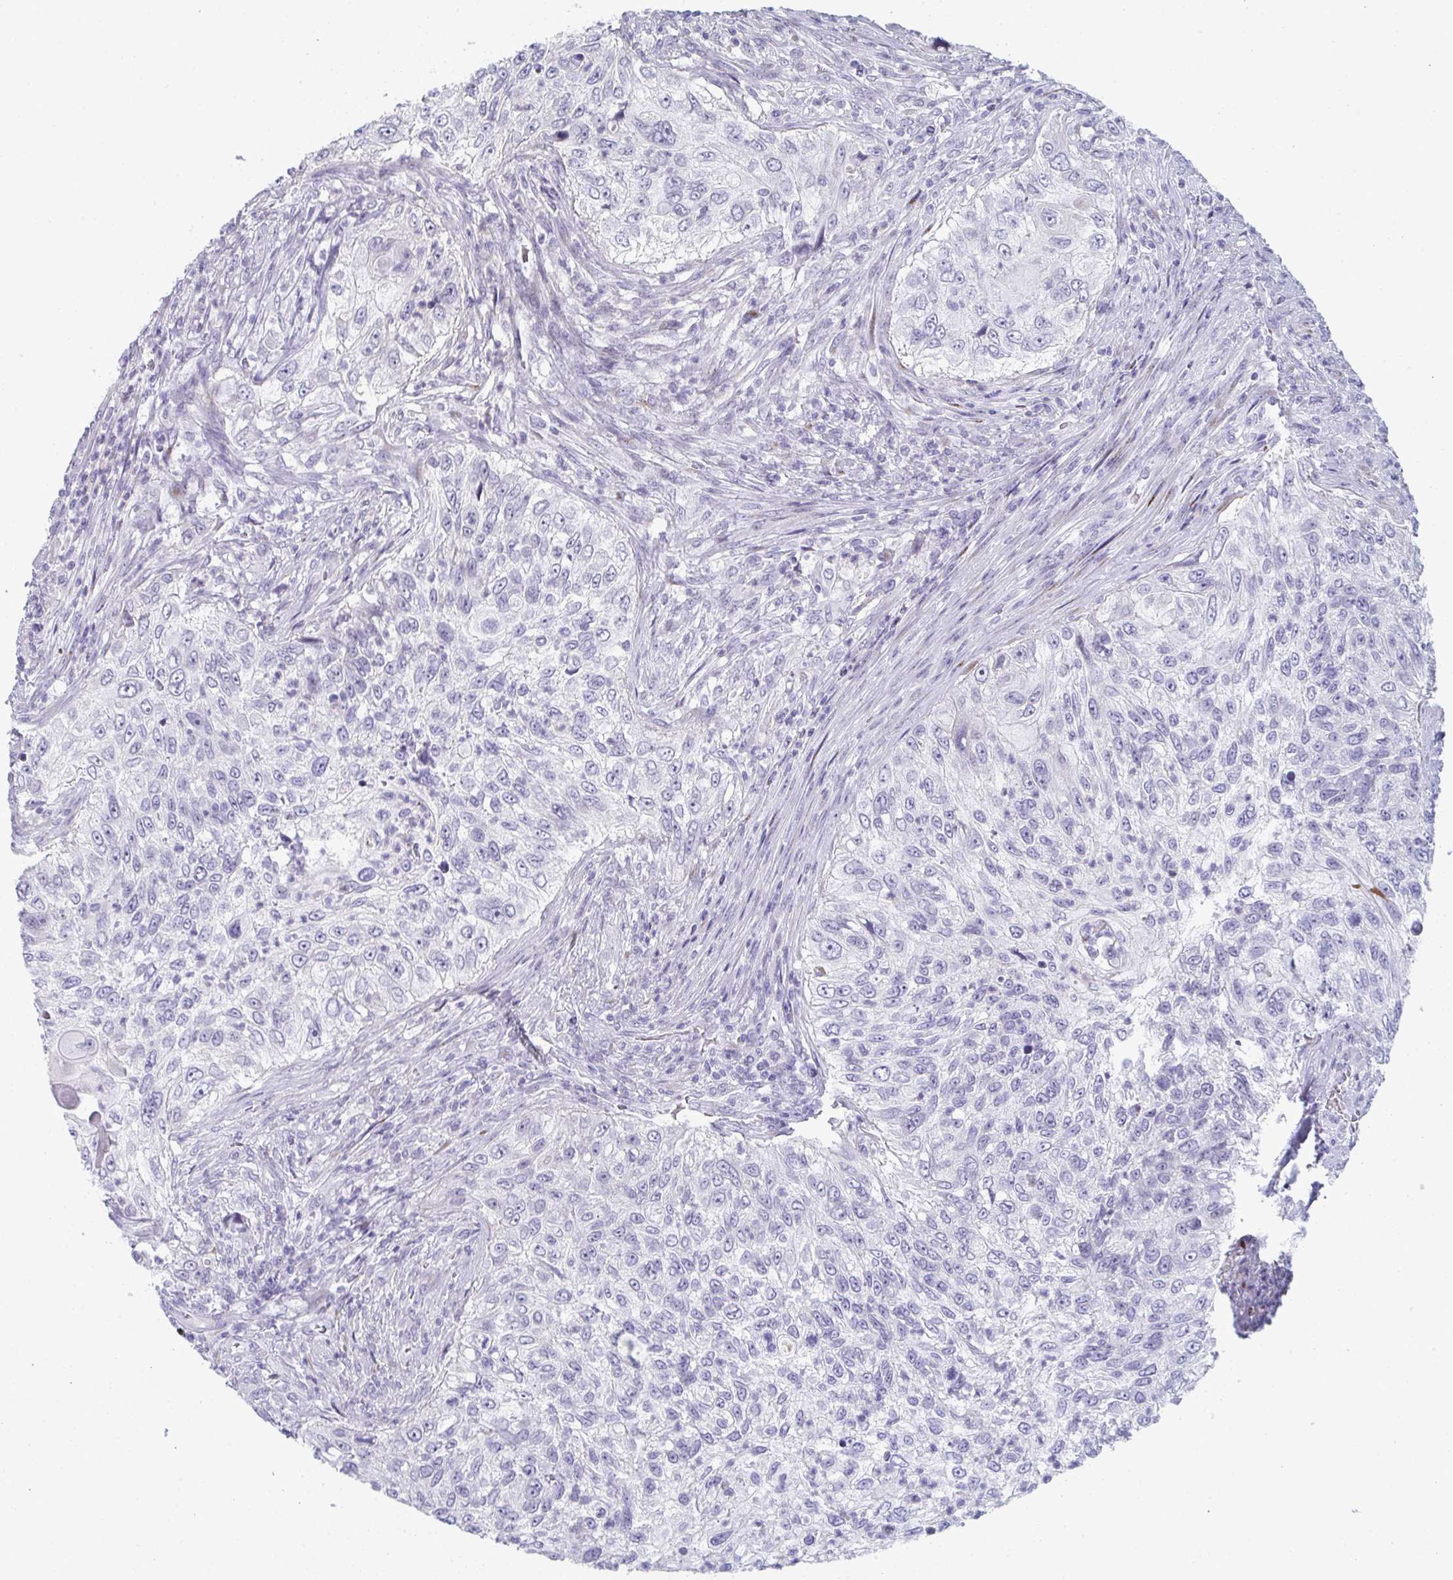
{"staining": {"intensity": "negative", "quantity": "none", "location": "none"}, "tissue": "urothelial cancer", "cell_type": "Tumor cells", "image_type": "cancer", "snomed": [{"axis": "morphology", "description": "Urothelial carcinoma, High grade"}, {"axis": "topography", "description": "Urinary bladder"}], "caption": "Tumor cells are negative for brown protein staining in urothelial cancer.", "gene": "A1CF", "patient": {"sex": "female", "age": 60}}